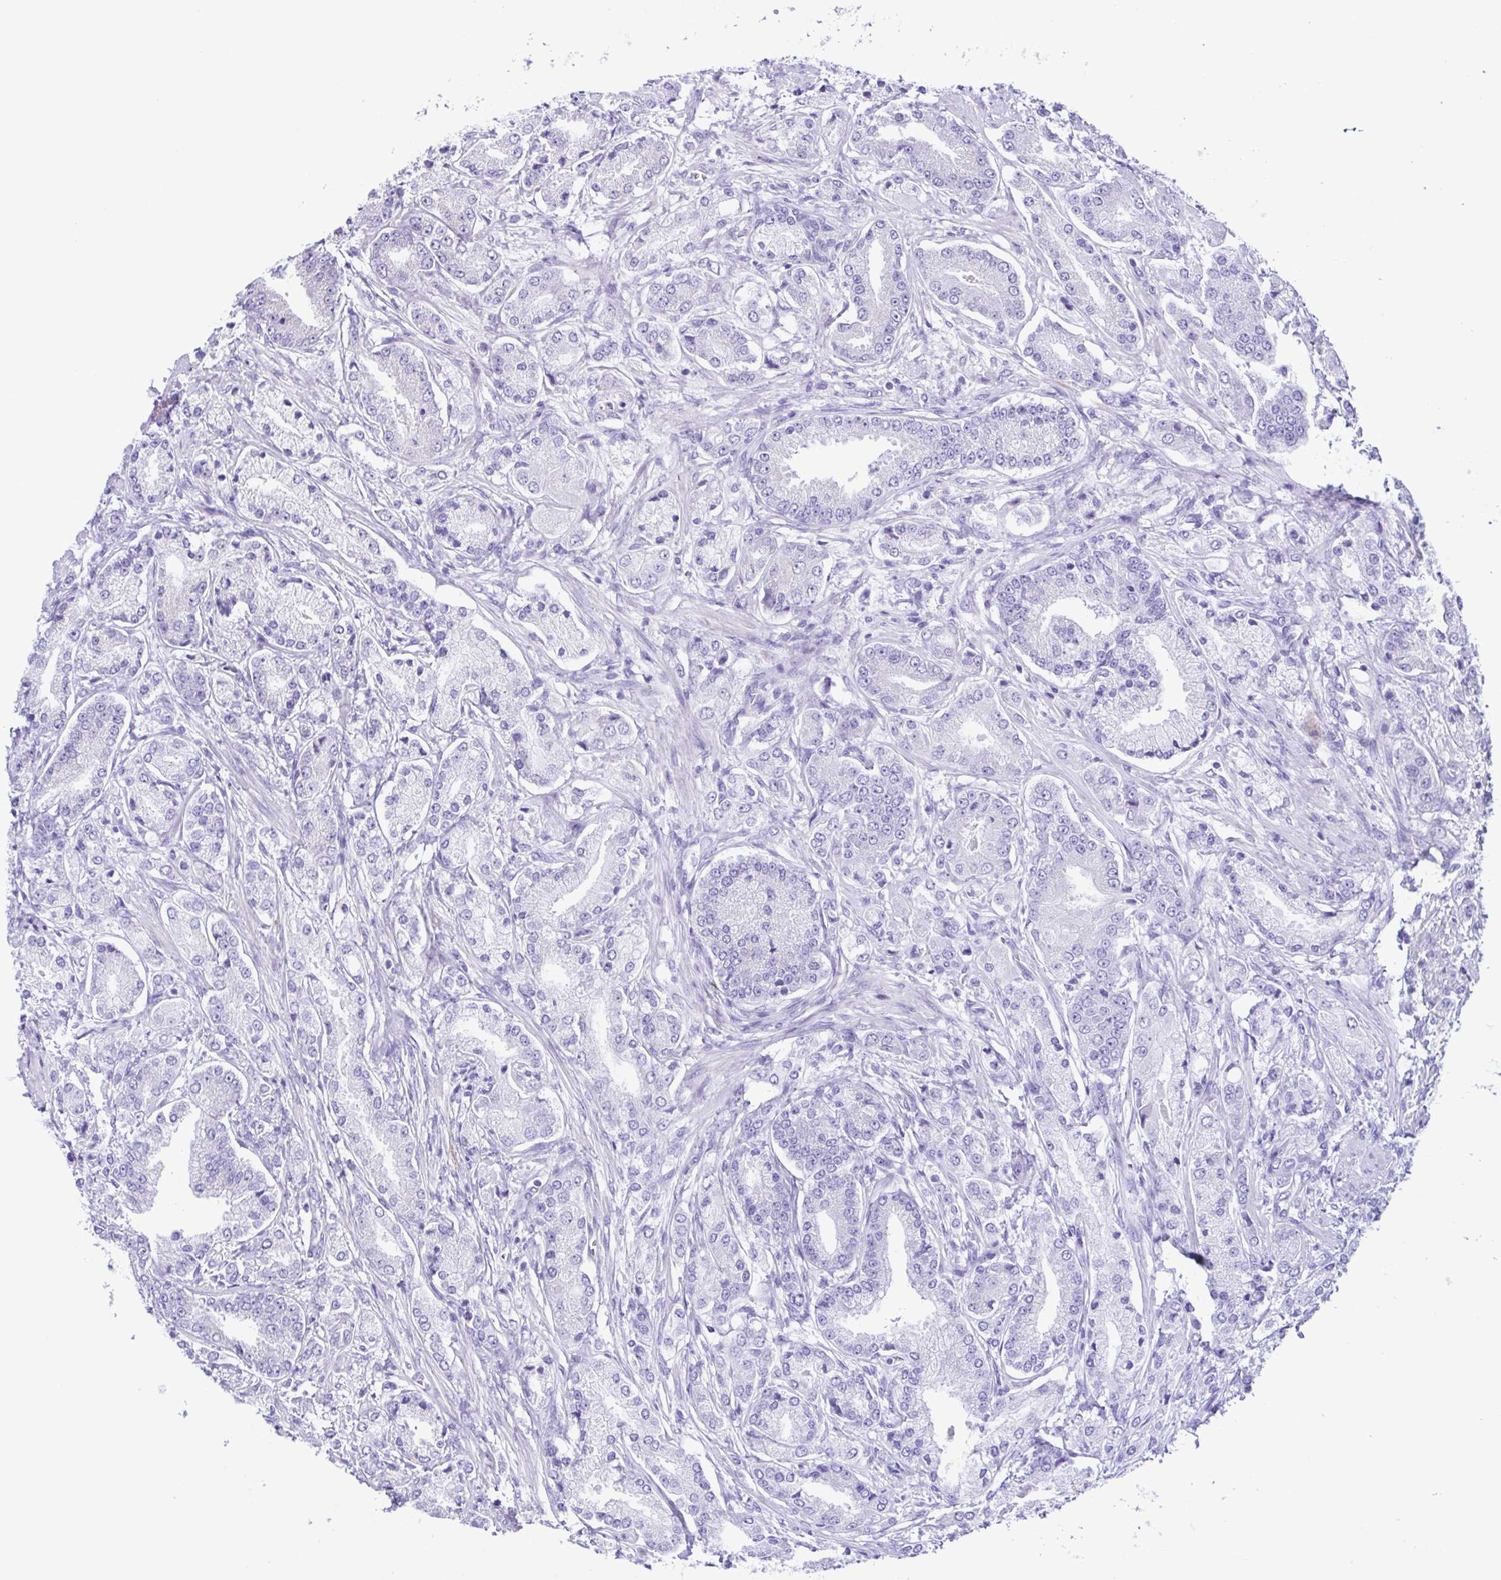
{"staining": {"intensity": "negative", "quantity": "none", "location": "none"}, "tissue": "prostate cancer", "cell_type": "Tumor cells", "image_type": "cancer", "snomed": [{"axis": "morphology", "description": "Adenocarcinoma, High grade"}, {"axis": "topography", "description": "Prostate and seminal vesicle, NOS"}], "caption": "Tumor cells are negative for protein expression in human adenocarcinoma (high-grade) (prostate).", "gene": "ACTRT3", "patient": {"sex": "male", "age": 61}}